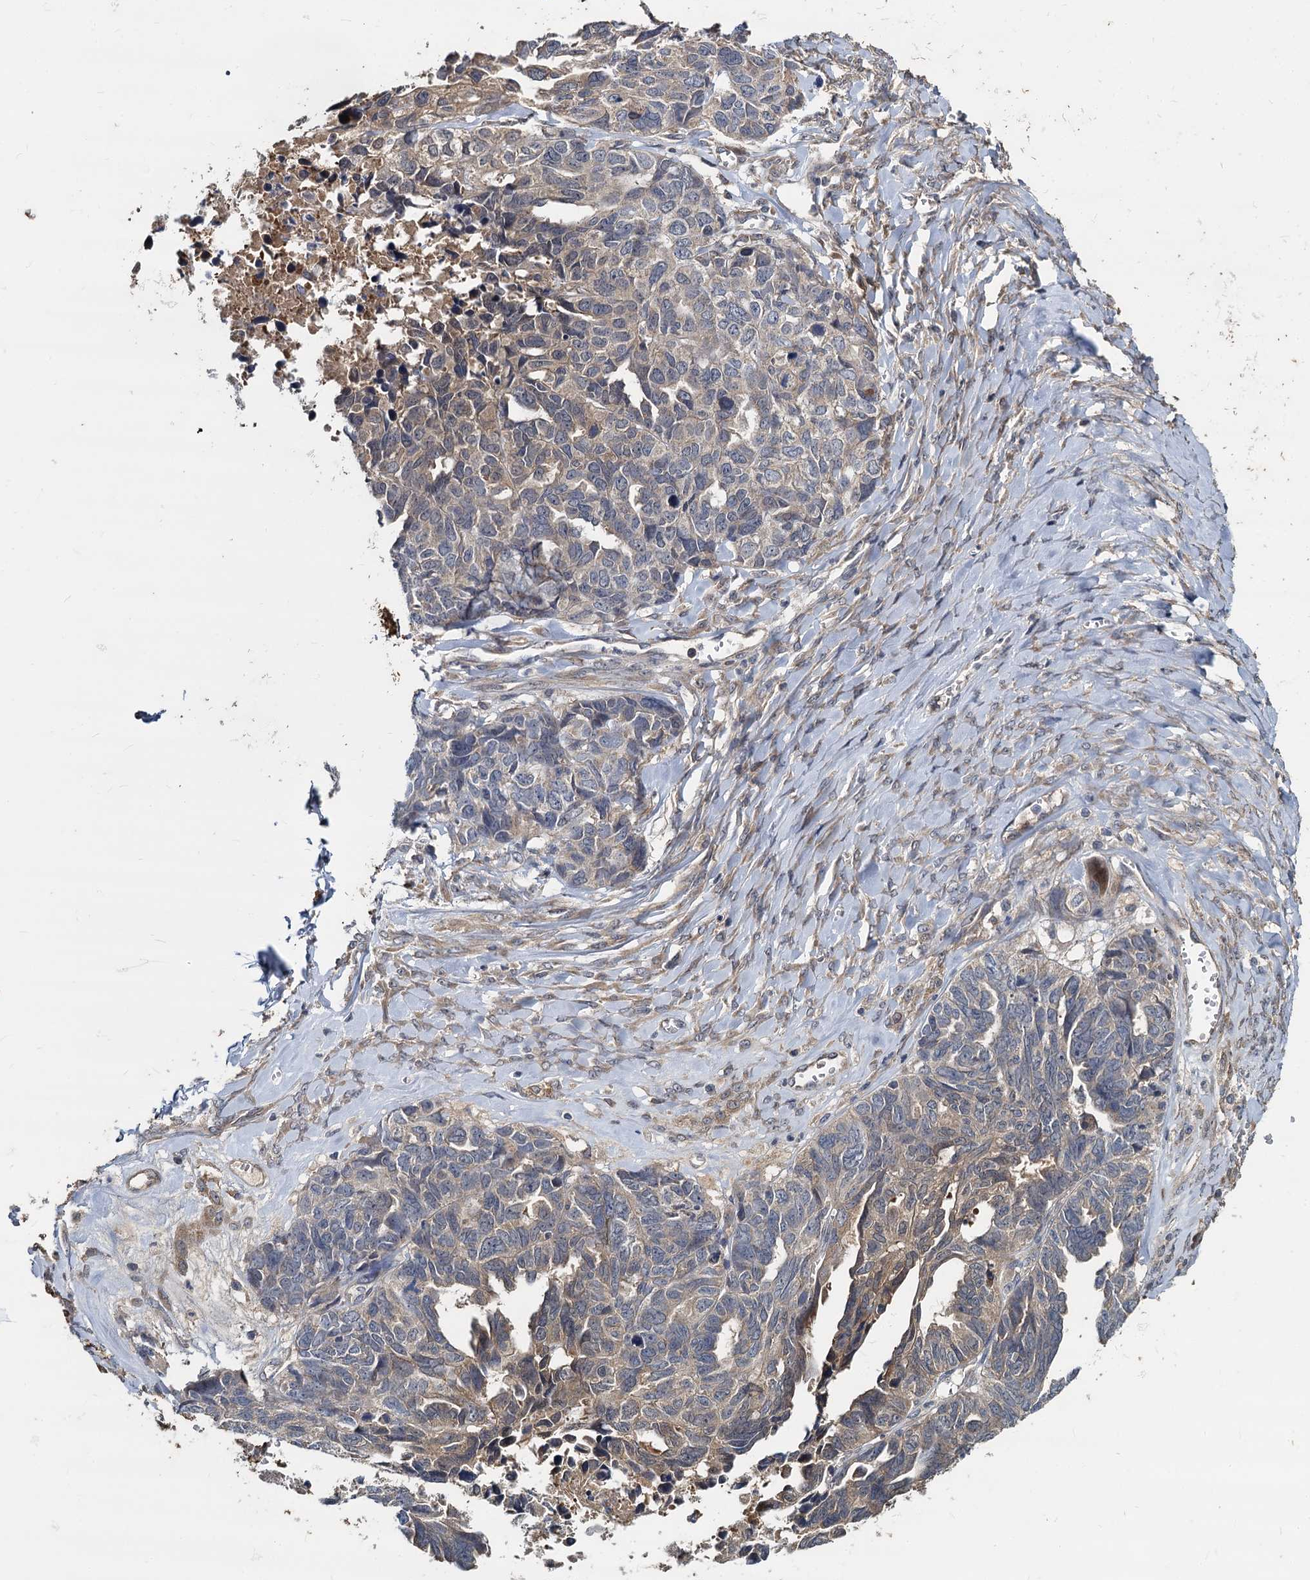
{"staining": {"intensity": "weak", "quantity": "<25%", "location": "cytoplasmic/membranous"}, "tissue": "ovarian cancer", "cell_type": "Tumor cells", "image_type": "cancer", "snomed": [{"axis": "morphology", "description": "Cystadenocarcinoma, serous, NOS"}, {"axis": "topography", "description": "Ovary"}], "caption": "Immunohistochemistry histopathology image of human ovarian serous cystadenocarcinoma stained for a protein (brown), which reveals no positivity in tumor cells.", "gene": "CCDC184", "patient": {"sex": "female", "age": 79}}